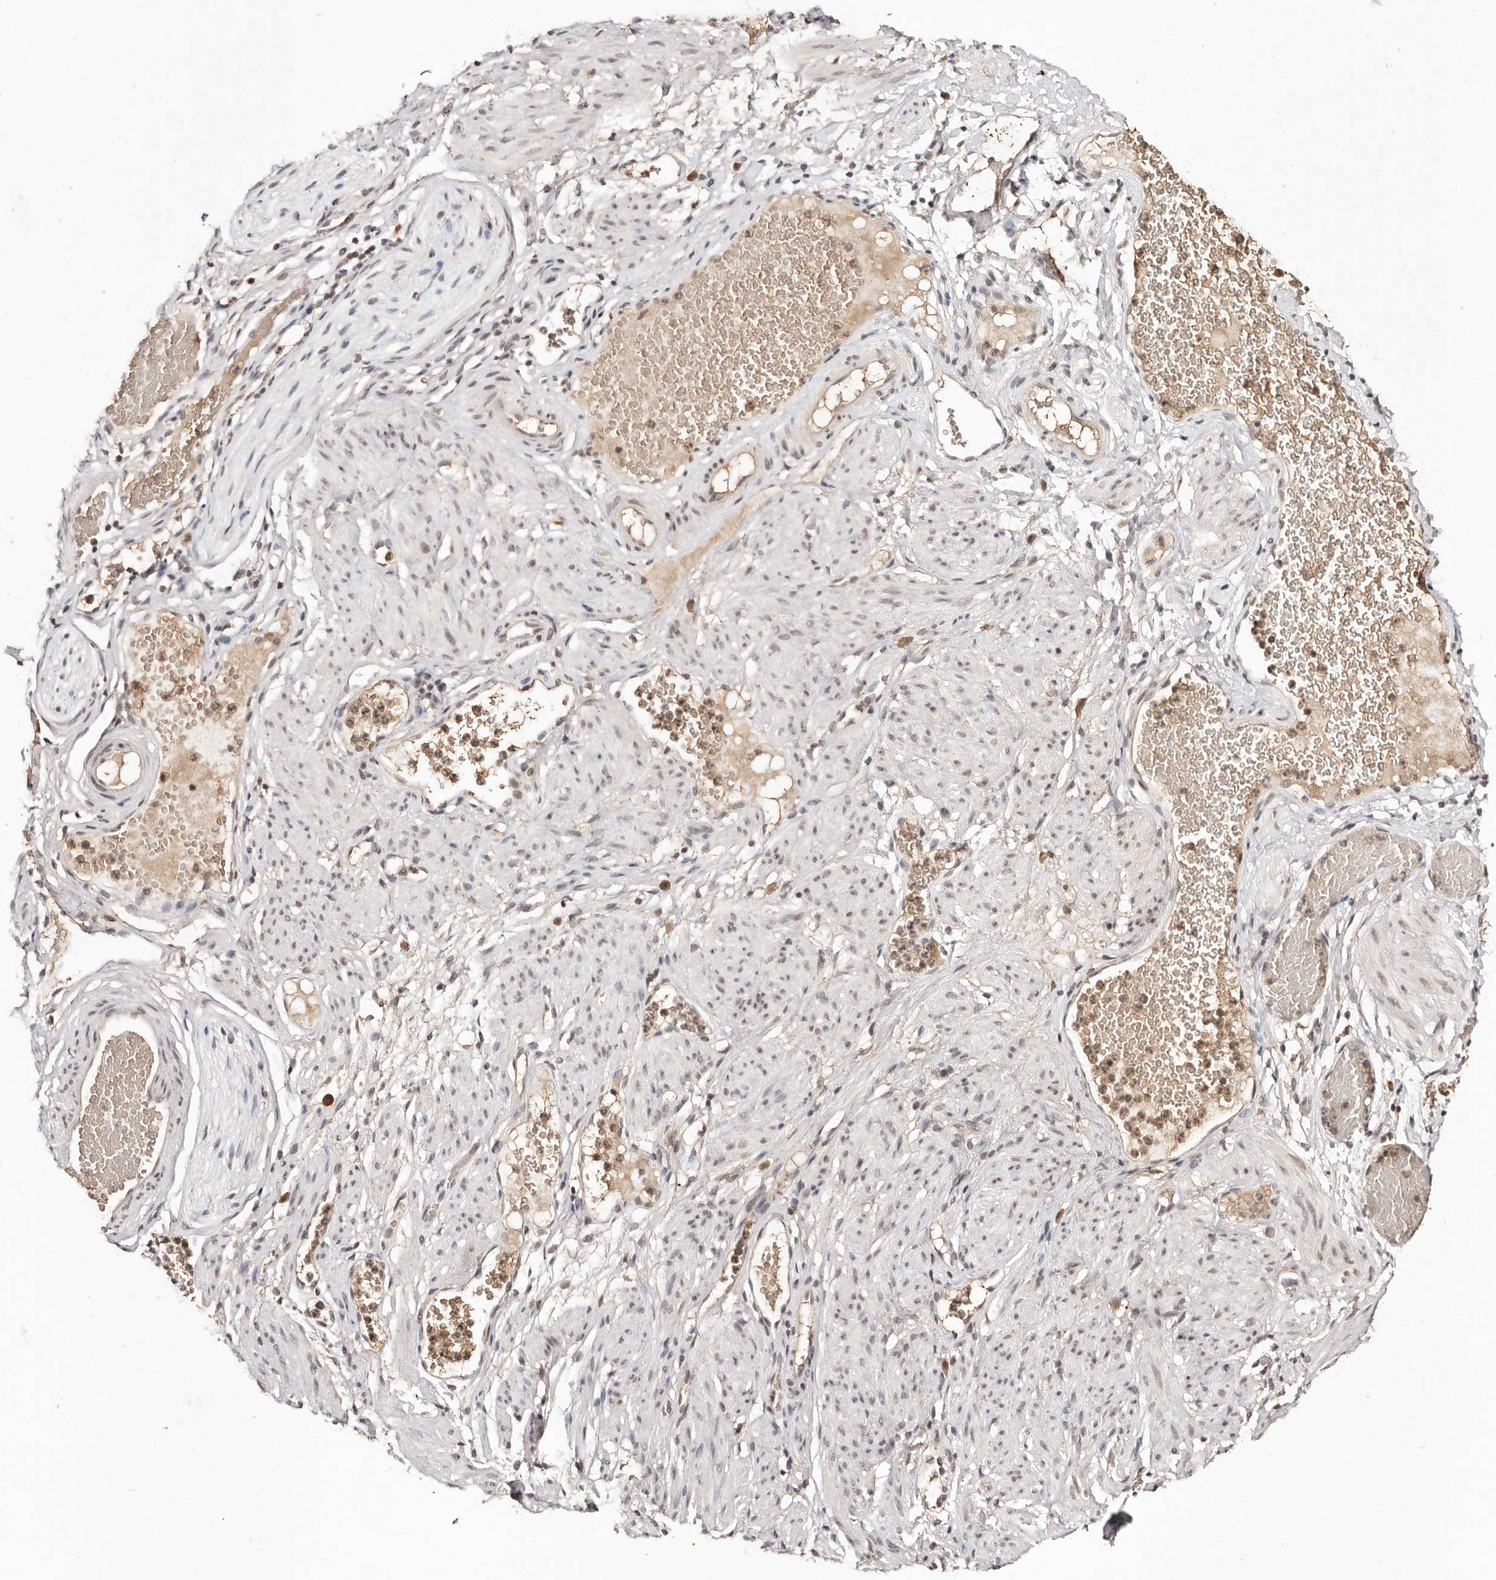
{"staining": {"intensity": "moderate", "quantity": ">75%", "location": "nuclear"}, "tissue": "soft tissue", "cell_type": "Chondrocytes", "image_type": "normal", "snomed": [{"axis": "morphology", "description": "Normal tissue, NOS"}, {"axis": "topography", "description": "Smooth muscle"}, {"axis": "topography", "description": "Peripheral nerve tissue"}], "caption": "Protein staining by IHC demonstrates moderate nuclear positivity in about >75% of chondrocytes in benign soft tissue.", "gene": "BICRAL", "patient": {"sex": "female", "age": 39}}